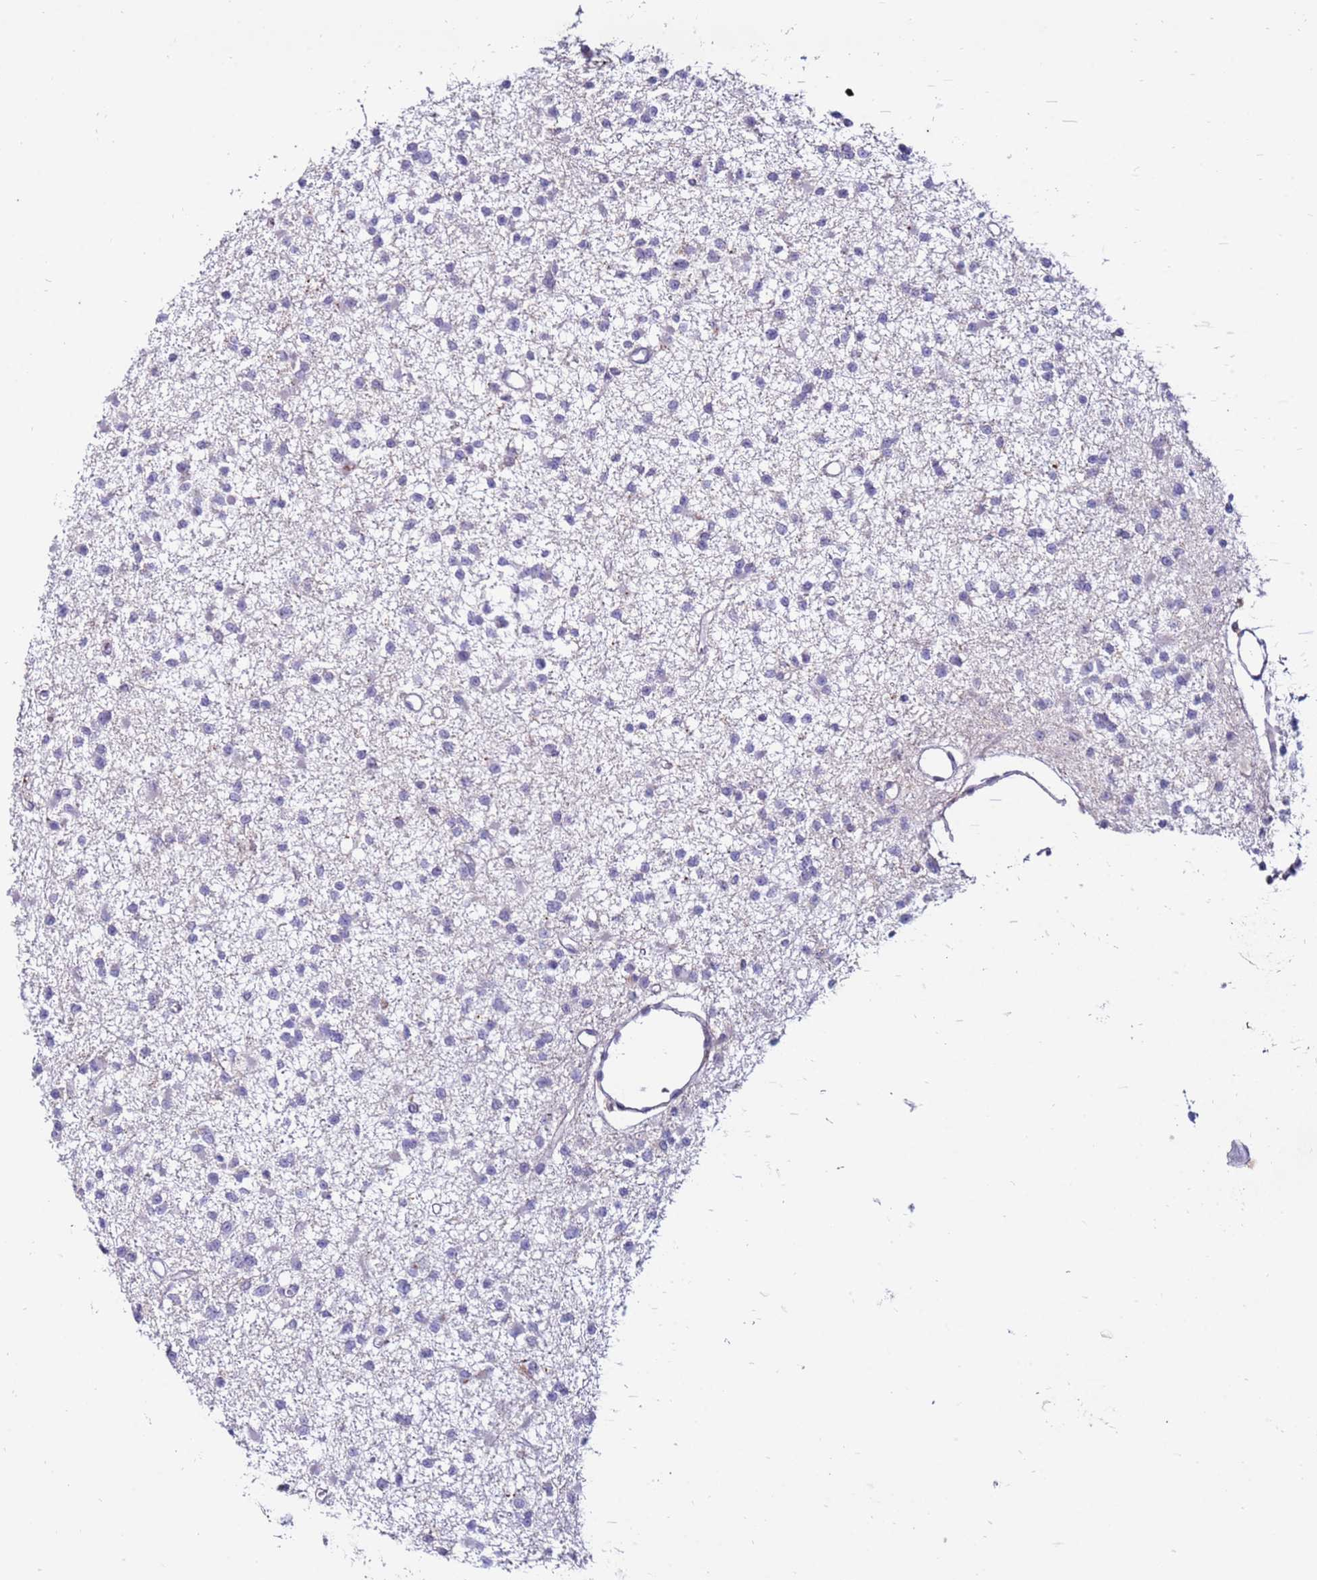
{"staining": {"intensity": "negative", "quantity": "none", "location": "none"}, "tissue": "glioma", "cell_type": "Tumor cells", "image_type": "cancer", "snomed": [{"axis": "morphology", "description": "Glioma, malignant, Low grade"}, {"axis": "topography", "description": "Brain"}], "caption": "This is a image of IHC staining of malignant glioma (low-grade), which shows no expression in tumor cells.", "gene": "CLEC4M", "patient": {"sex": "female", "age": 22}}